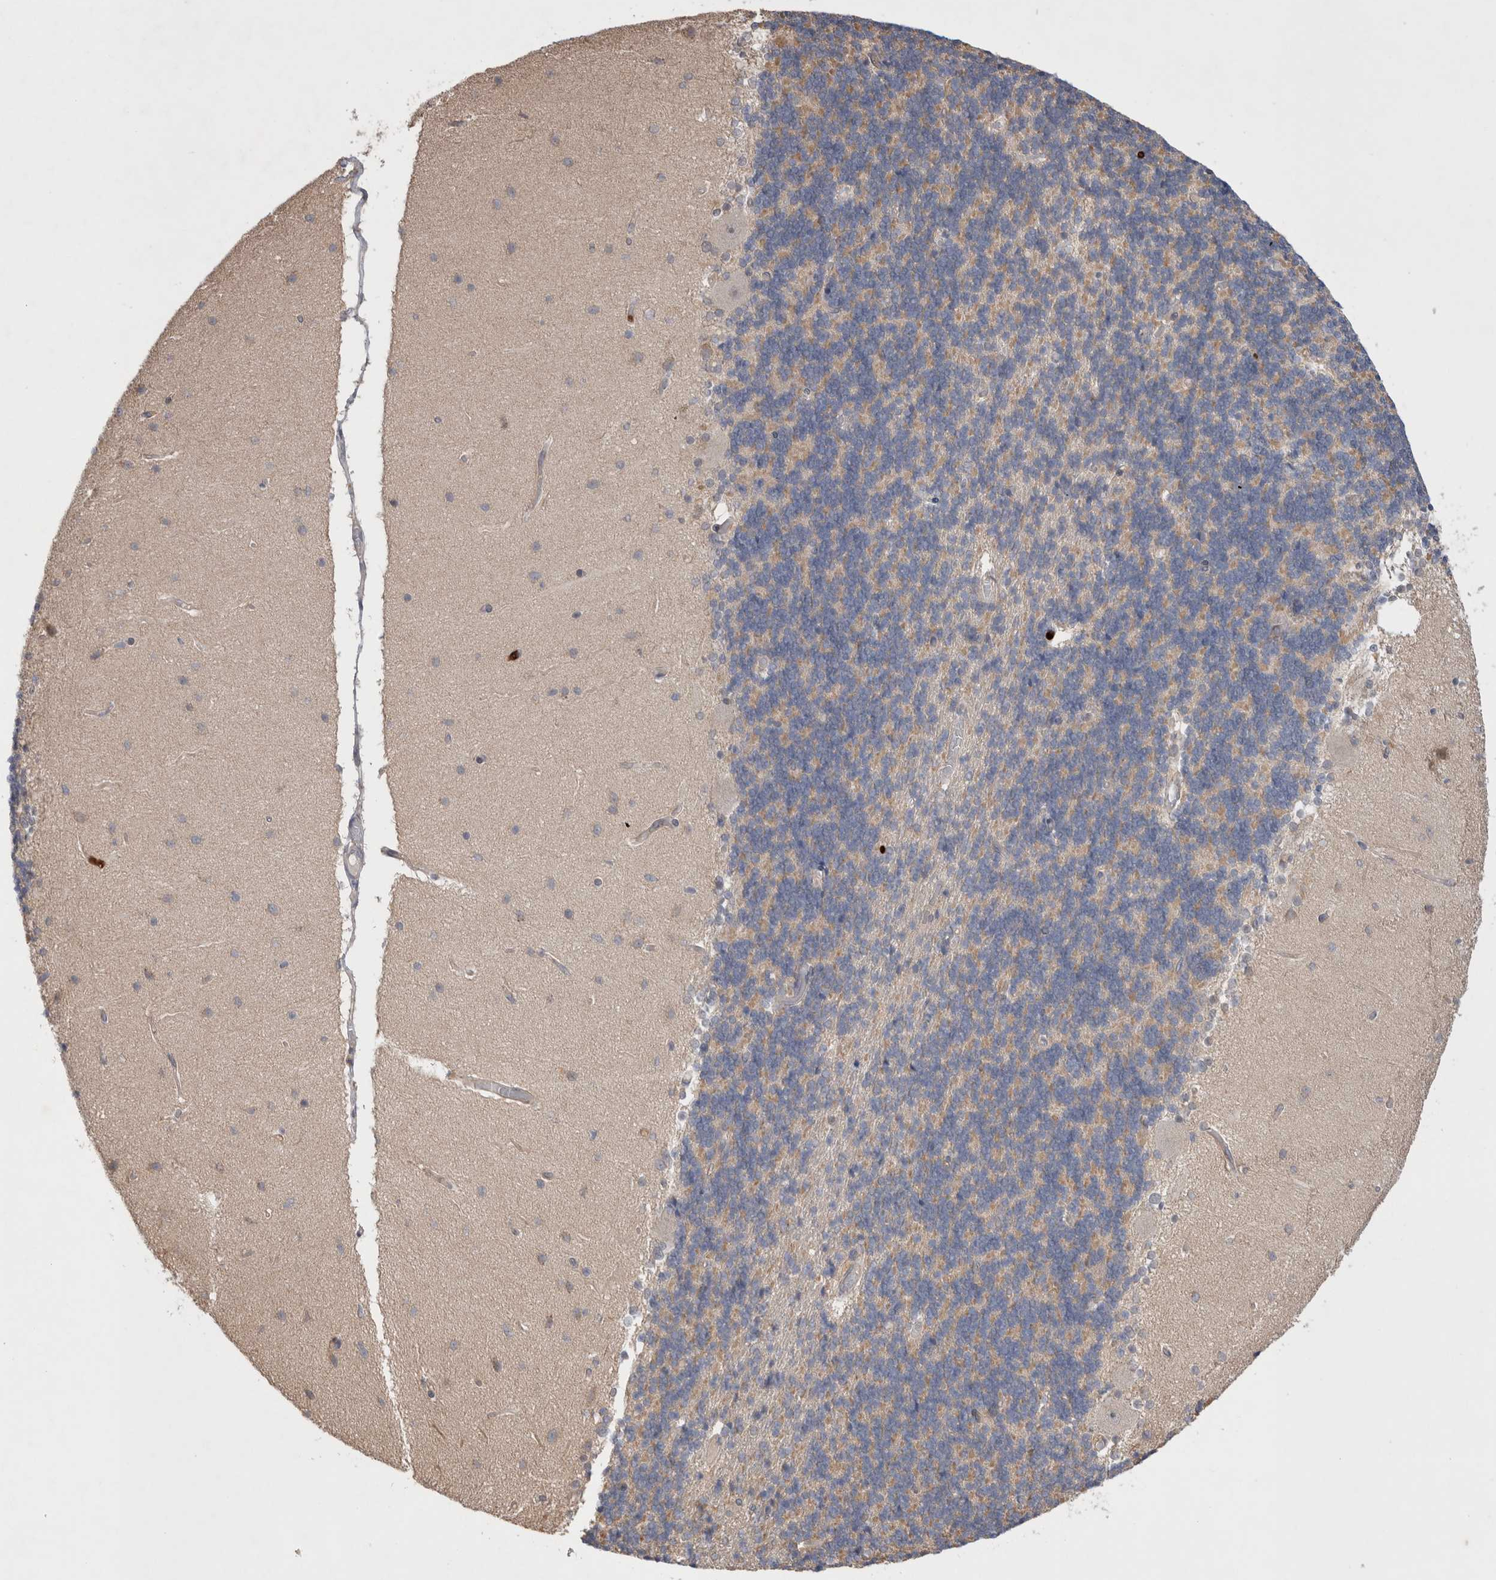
{"staining": {"intensity": "moderate", "quantity": ">75%", "location": "cytoplasmic/membranous"}, "tissue": "cerebellum", "cell_type": "Cells in granular layer", "image_type": "normal", "snomed": [{"axis": "morphology", "description": "Normal tissue, NOS"}, {"axis": "topography", "description": "Cerebellum"}], "caption": "Cerebellum stained with DAB (3,3'-diaminobenzidine) immunohistochemistry exhibits medium levels of moderate cytoplasmic/membranous positivity in approximately >75% of cells in granular layer. (IHC, brightfield microscopy, high magnification).", "gene": "GSDMB", "patient": {"sex": "female", "age": 54}}